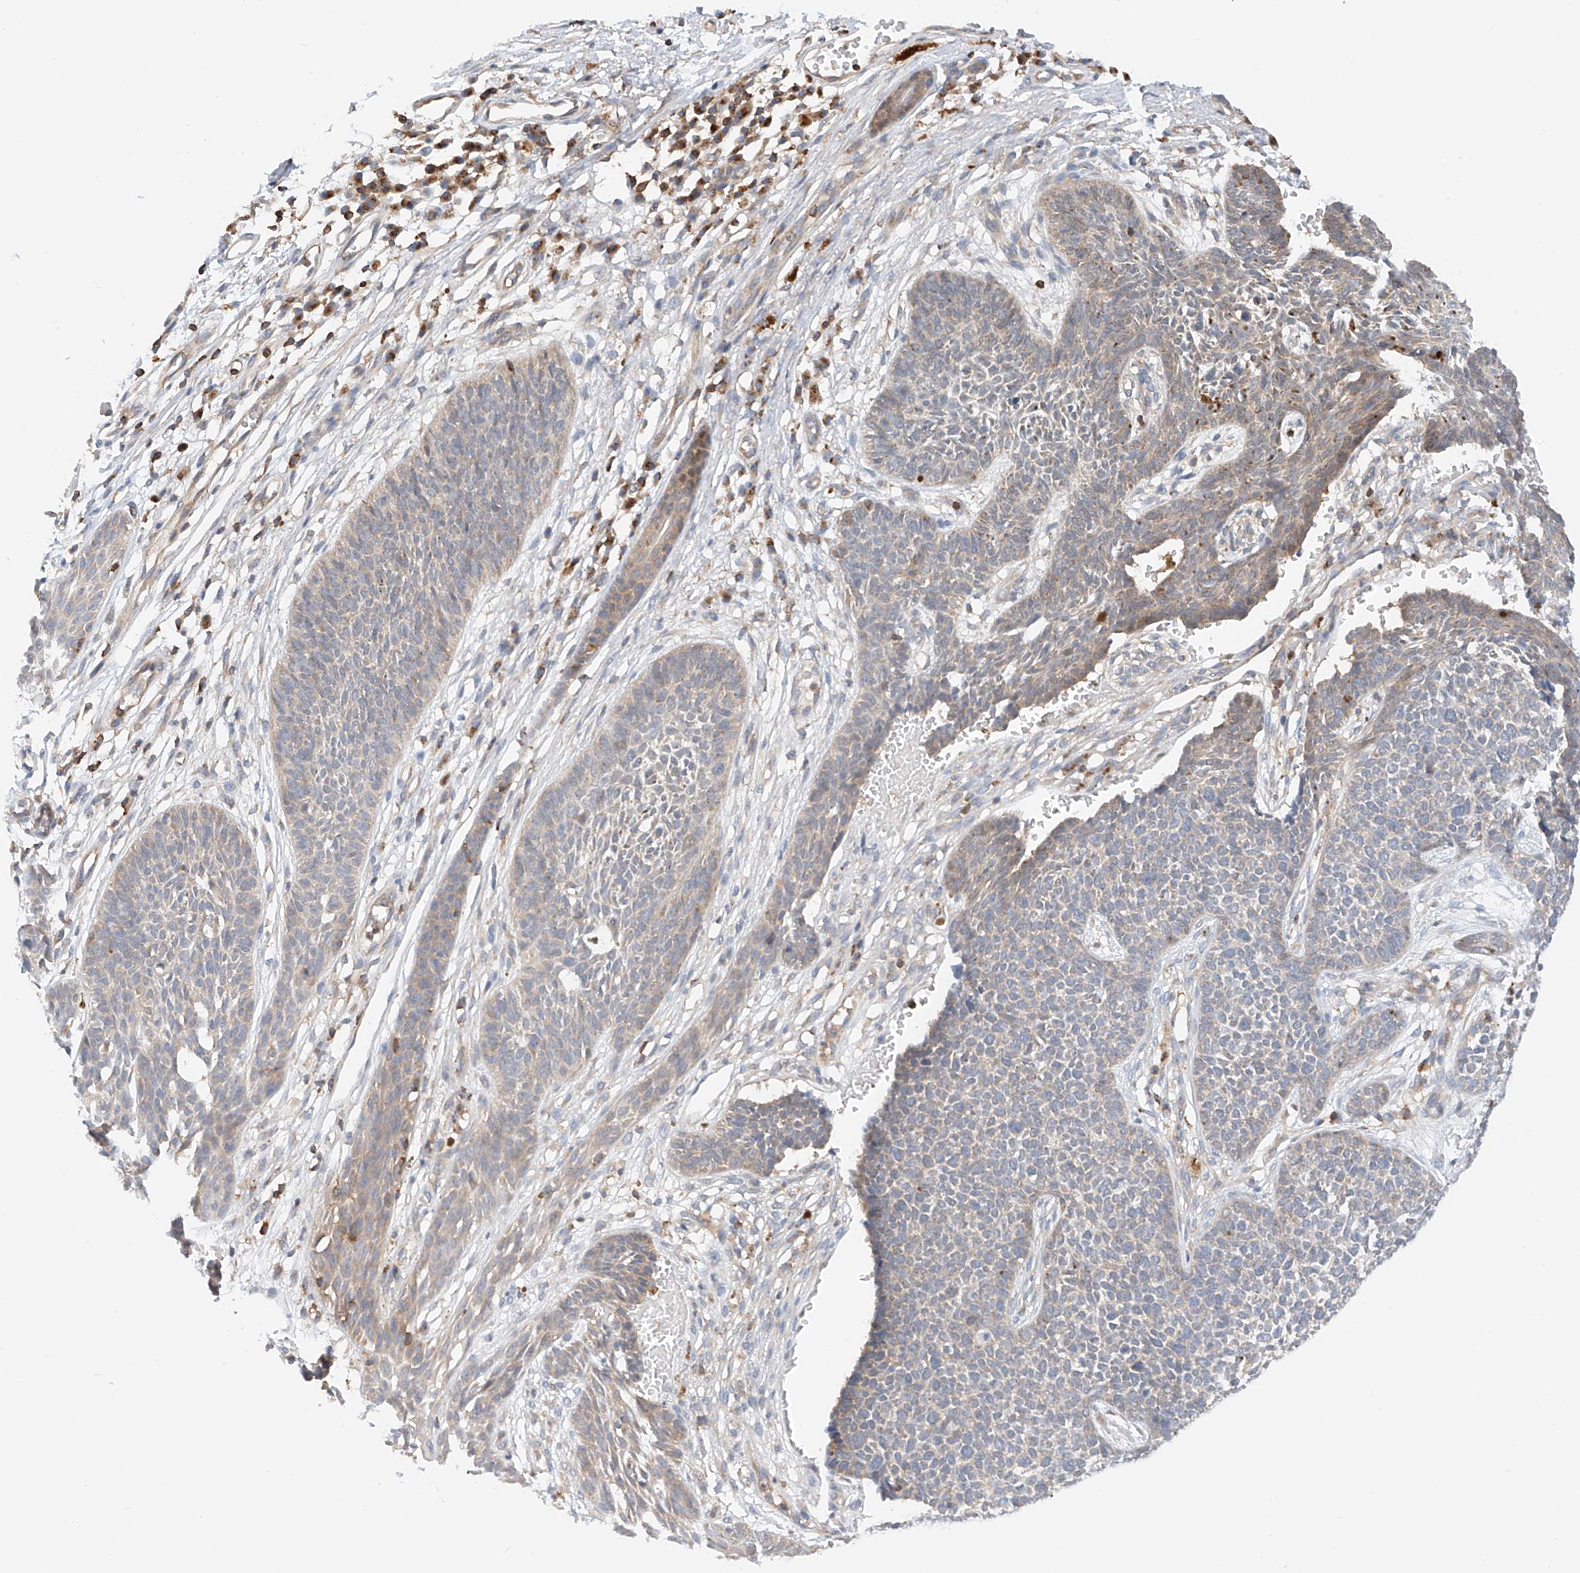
{"staining": {"intensity": "weak", "quantity": "<25%", "location": "cytoplasmic/membranous"}, "tissue": "skin cancer", "cell_type": "Tumor cells", "image_type": "cancer", "snomed": [{"axis": "morphology", "description": "Basal cell carcinoma"}, {"axis": "topography", "description": "Skin"}], "caption": "An immunohistochemistry (IHC) histopathology image of skin basal cell carcinoma is shown. There is no staining in tumor cells of skin basal cell carcinoma. (DAB (3,3'-diaminobenzidine) IHC, high magnification).", "gene": "MFN2", "patient": {"sex": "female", "age": 84}}